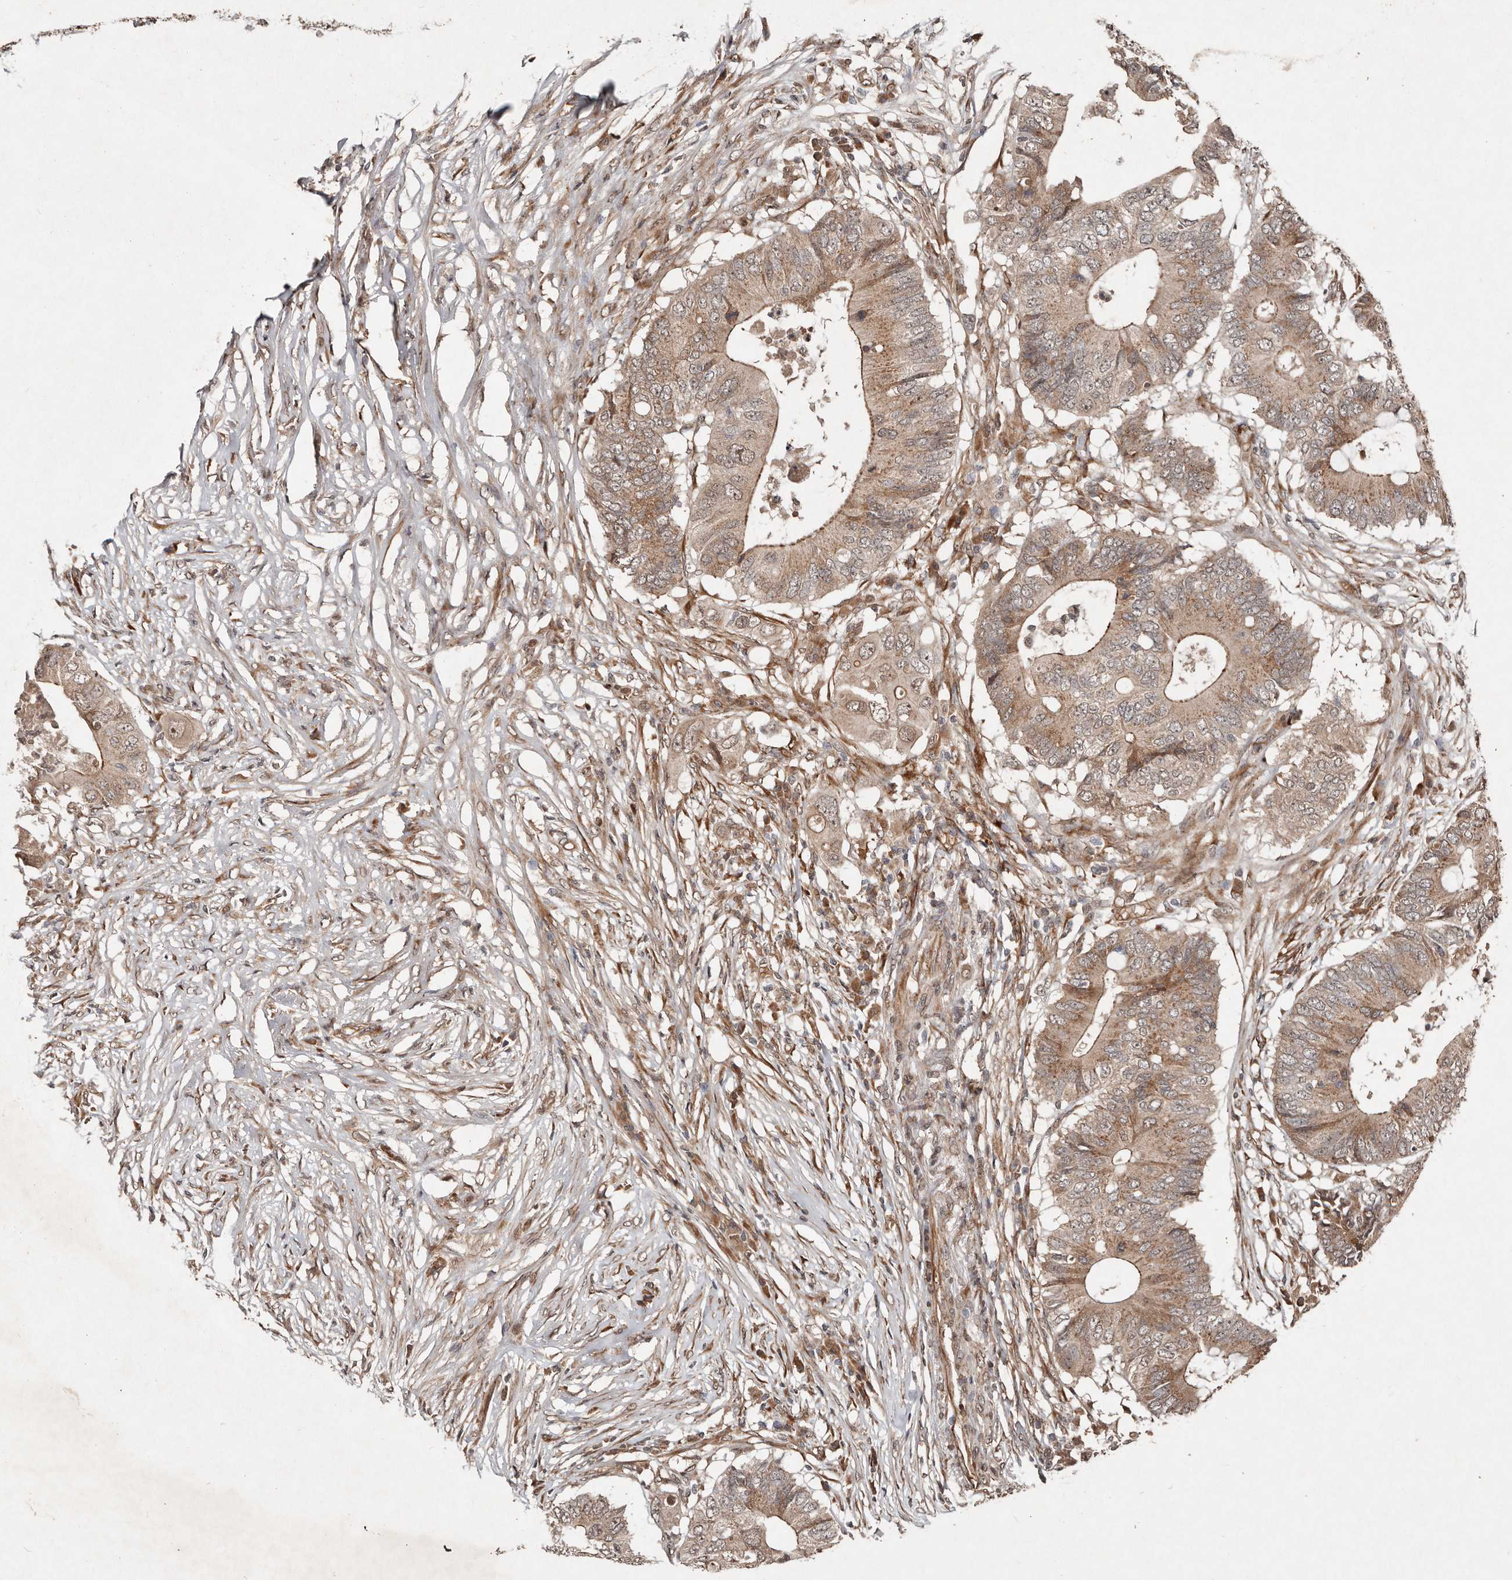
{"staining": {"intensity": "moderate", "quantity": ">75%", "location": "cytoplasmic/membranous"}, "tissue": "colorectal cancer", "cell_type": "Tumor cells", "image_type": "cancer", "snomed": [{"axis": "morphology", "description": "Adenocarcinoma, NOS"}, {"axis": "topography", "description": "Colon"}], "caption": "IHC (DAB (3,3'-diaminobenzidine)) staining of human colorectal adenocarcinoma reveals moderate cytoplasmic/membranous protein staining in about >75% of tumor cells.", "gene": "DIP2C", "patient": {"sex": "male", "age": 71}}